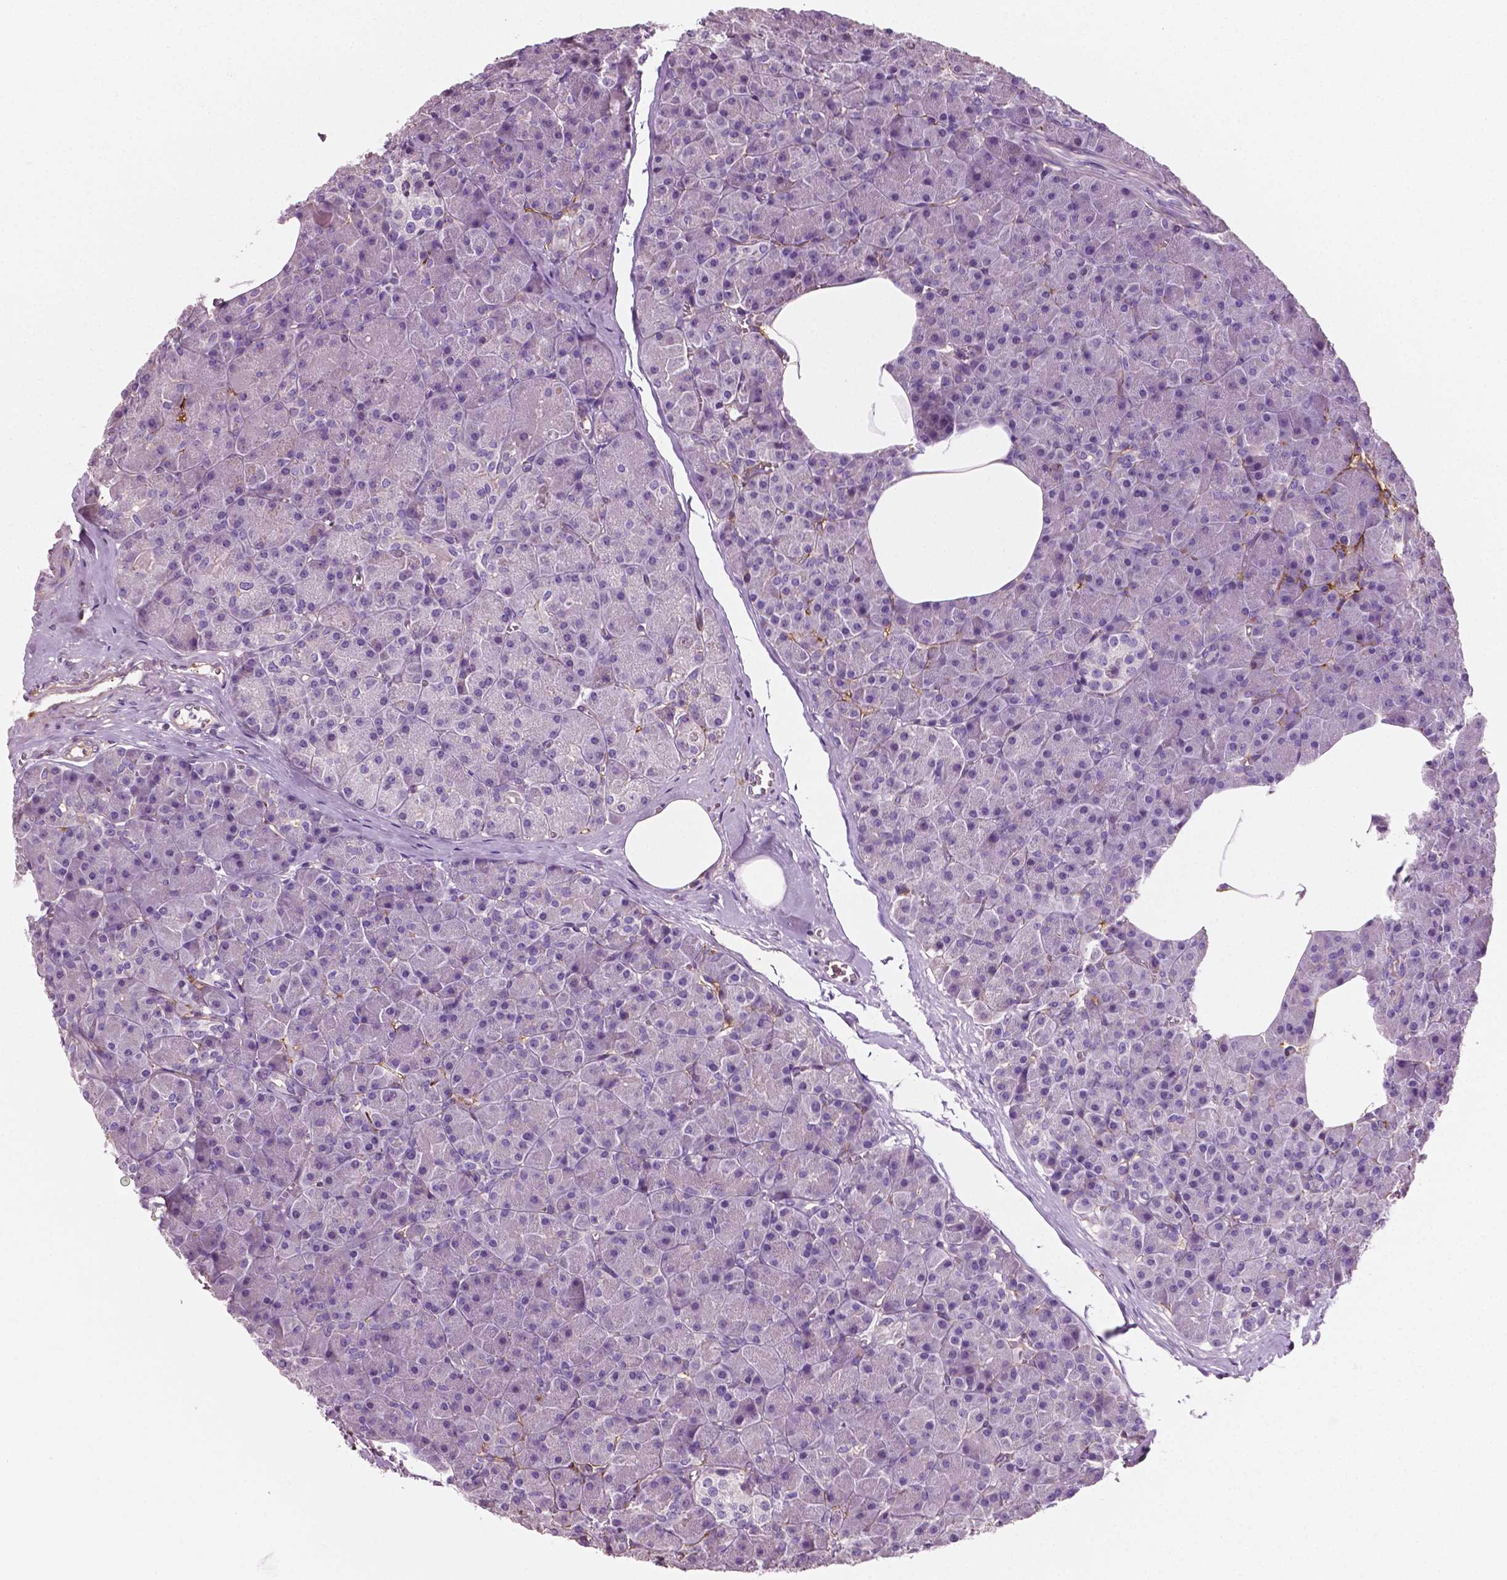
{"staining": {"intensity": "negative", "quantity": "none", "location": "none"}, "tissue": "pancreas", "cell_type": "Exocrine glandular cells", "image_type": "normal", "snomed": [{"axis": "morphology", "description": "Normal tissue, NOS"}, {"axis": "topography", "description": "Pancreas"}], "caption": "Immunohistochemistry image of unremarkable pancreas stained for a protein (brown), which demonstrates no expression in exocrine glandular cells.", "gene": "PTX3", "patient": {"sex": "female", "age": 45}}